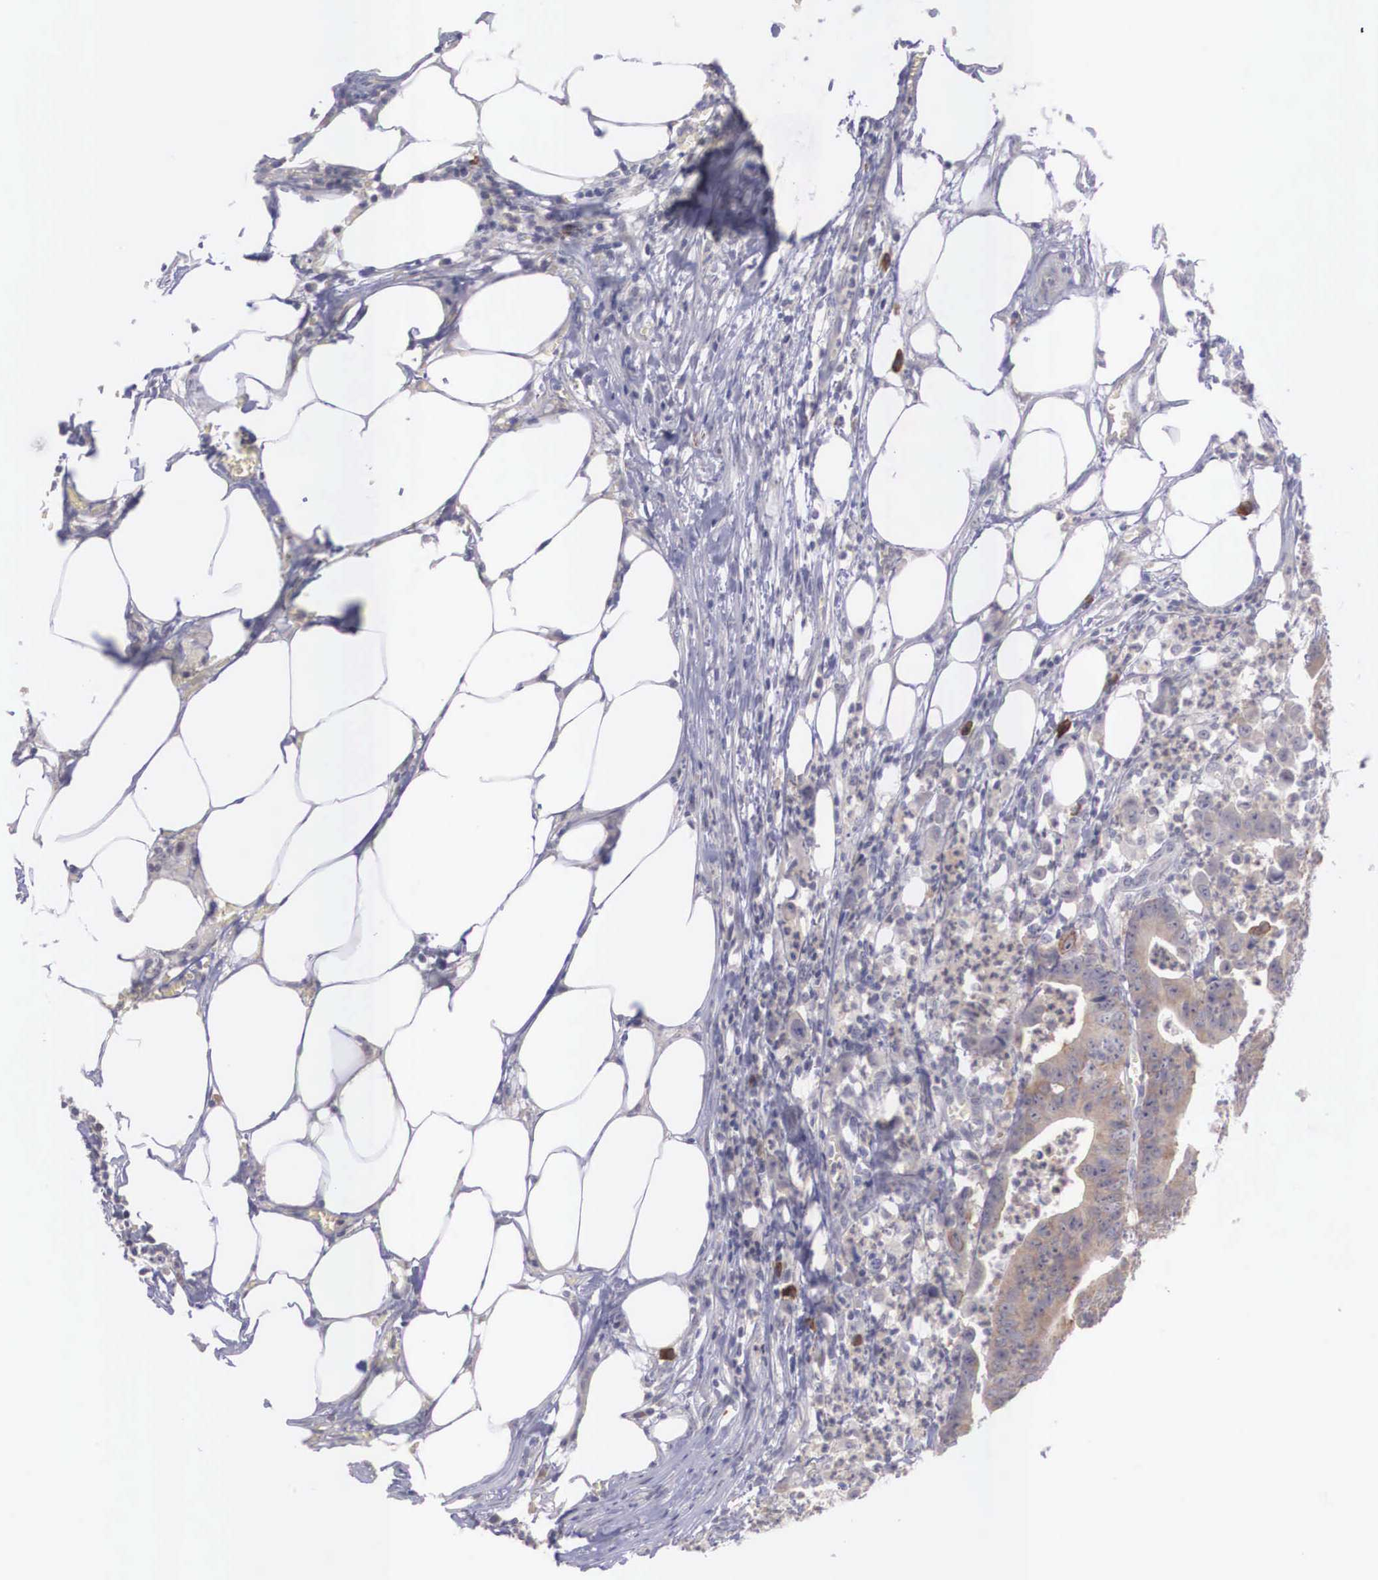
{"staining": {"intensity": "moderate", "quantity": ">75%", "location": "cytoplasmic/membranous"}, "tissue": "colorectal cancer", "cell_type": "Tumor cells", "image_type": "cancer", "snomed": [{"axis": "morphology", "description": "Adenocarcinoma, NOS"}, {"axis": "topography", "description": "Colon"}], "caption": "Brown immunohistochemical staining in colorectal cancer (adenocarcinoma) demonstrates moderate cytoplasmic/membranous staining in about >75% of tumor cells.", "gene": "REPS2", "patient": {"sex": "male", "age": 55}}